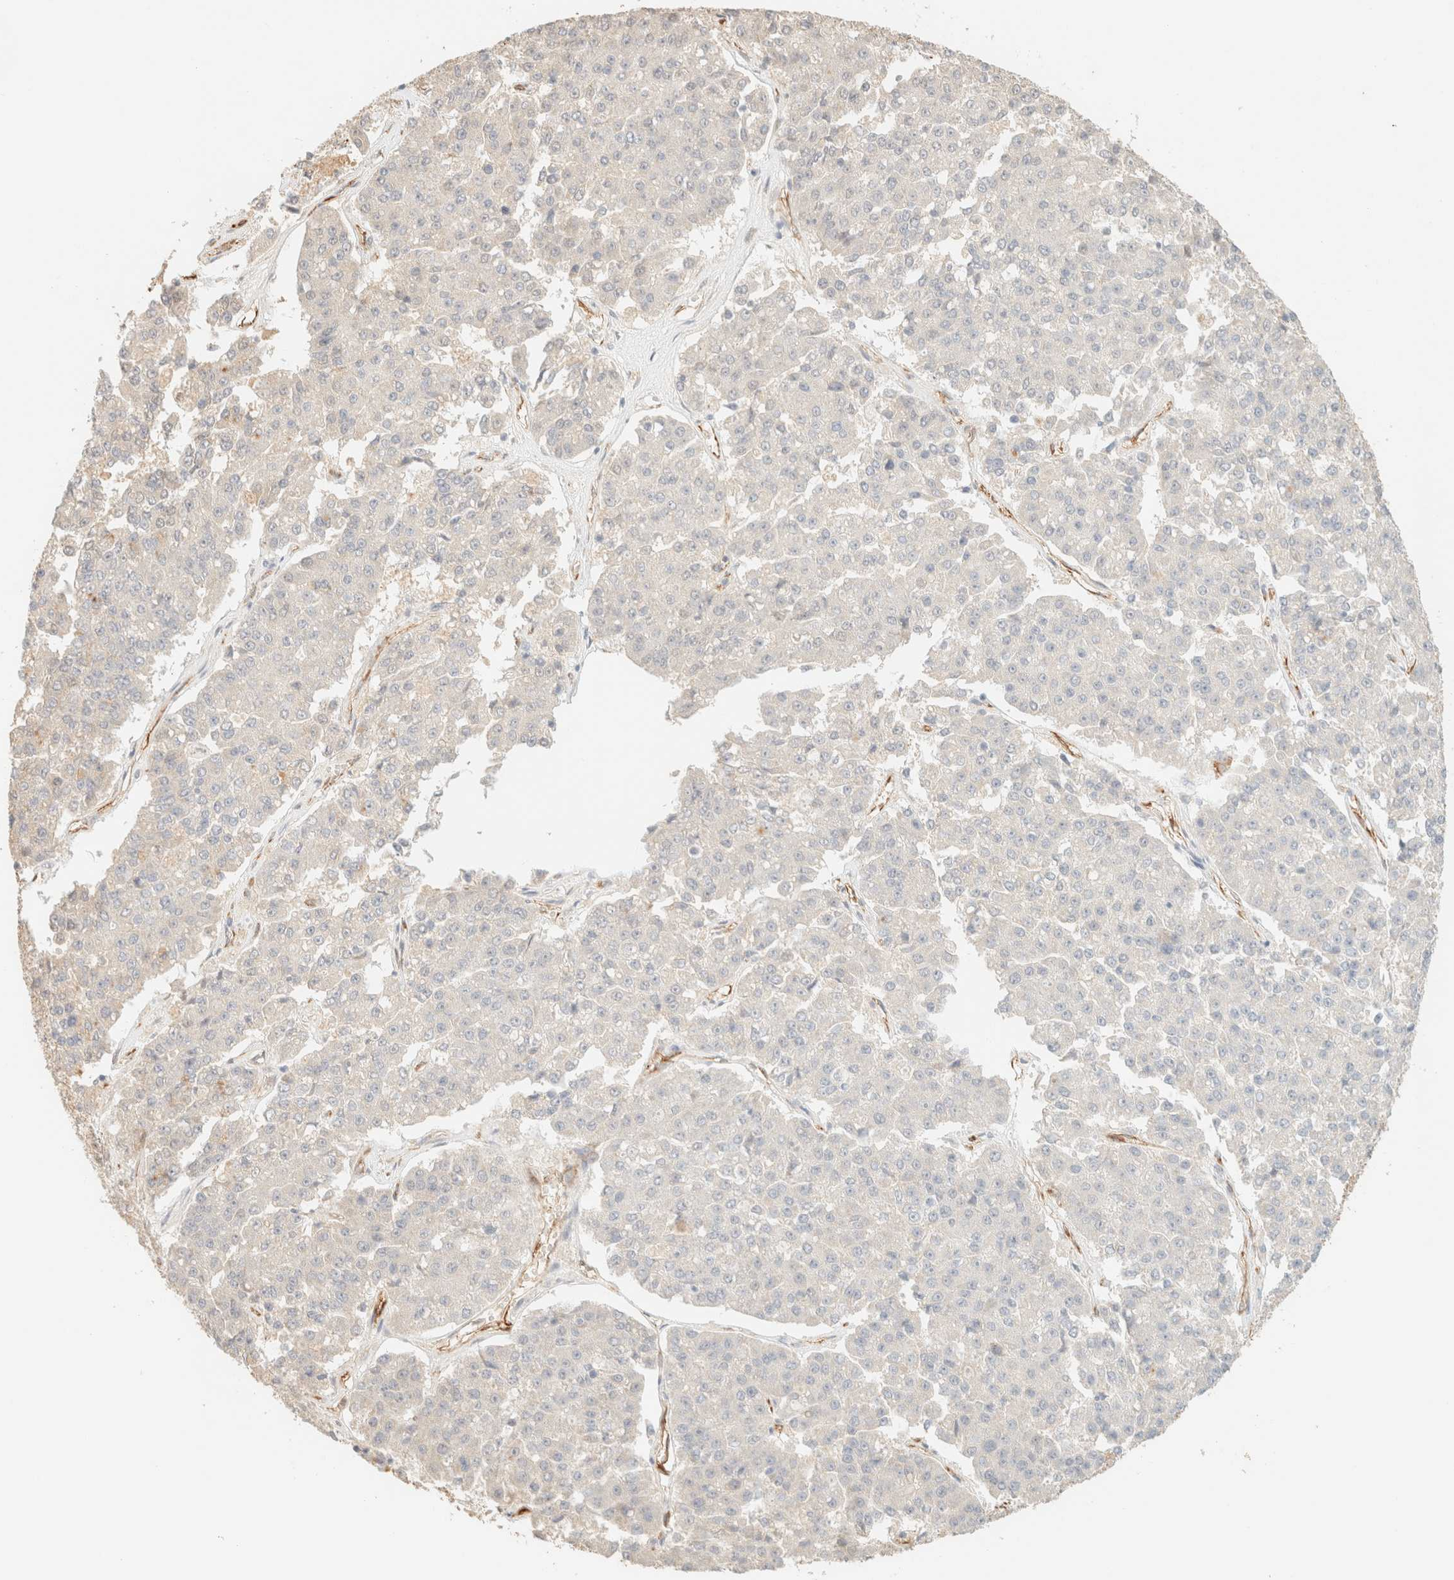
{"staining": {"intensity": "negative", "quantity": "none", "location": "none"}, "tissue": "pancreatic cancer", "cell_type": "Tumor cells", "image_type": "cancer", "snomed": [{"axis": "morphology", "description": "Adenocarcinoma, NOS"}, {"axis": "topography", "description": "Pancreas"}], "caption": "IHC of pancreatic adenocarcinoma exhibits no expression in tumor cells. (Brightfield microscopy of DAB immunohistochemistry (IHC) at high magnification).", "gene": "SPARCL1", "patient": {"sex": "male", "age": 50}}